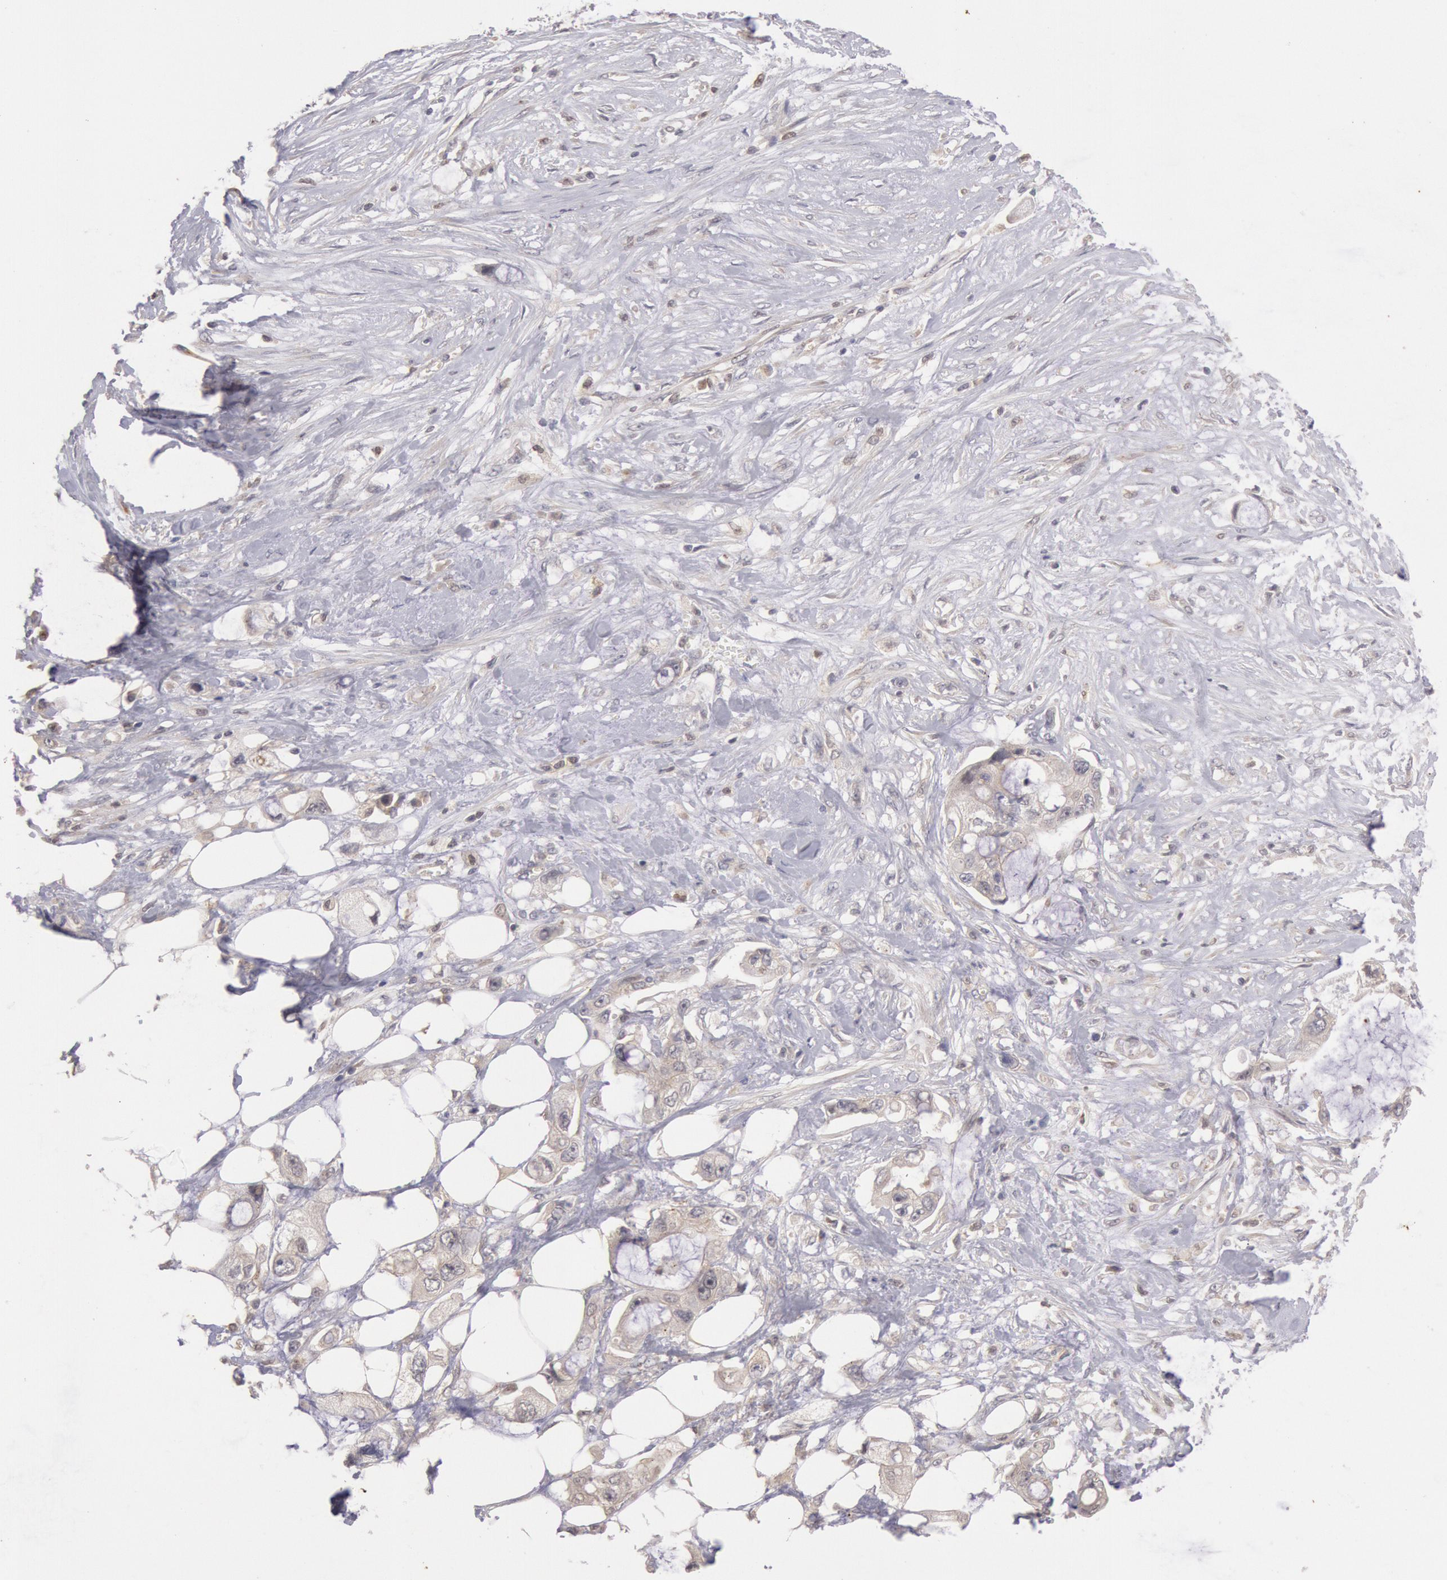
{"staining": {"intensity": "weak", "quantity": "<25%", "location": "cytoplasmic/membranous"}, "tissue": "pancreatic cancer", "cell_type": "Tumor cells", "image_type": "cancer", "snomed": [{"axis": "morphology", "description": "Adenocarcinoma, NOS"}, {"axis": "topography", "description": "Pancreas"}, {"axis": "topography", "description": "Stomach, upper"}], "caption": "IHC micrograph of neoplastic tissue: pancreatic adenocarcinoma stained with DAB (3,3'-diaminobenzidine) demonstrates no significant protein staining in tumor cells.", "gene": "PLA2G6", "patient": {"sex": "male", "age": 77}}